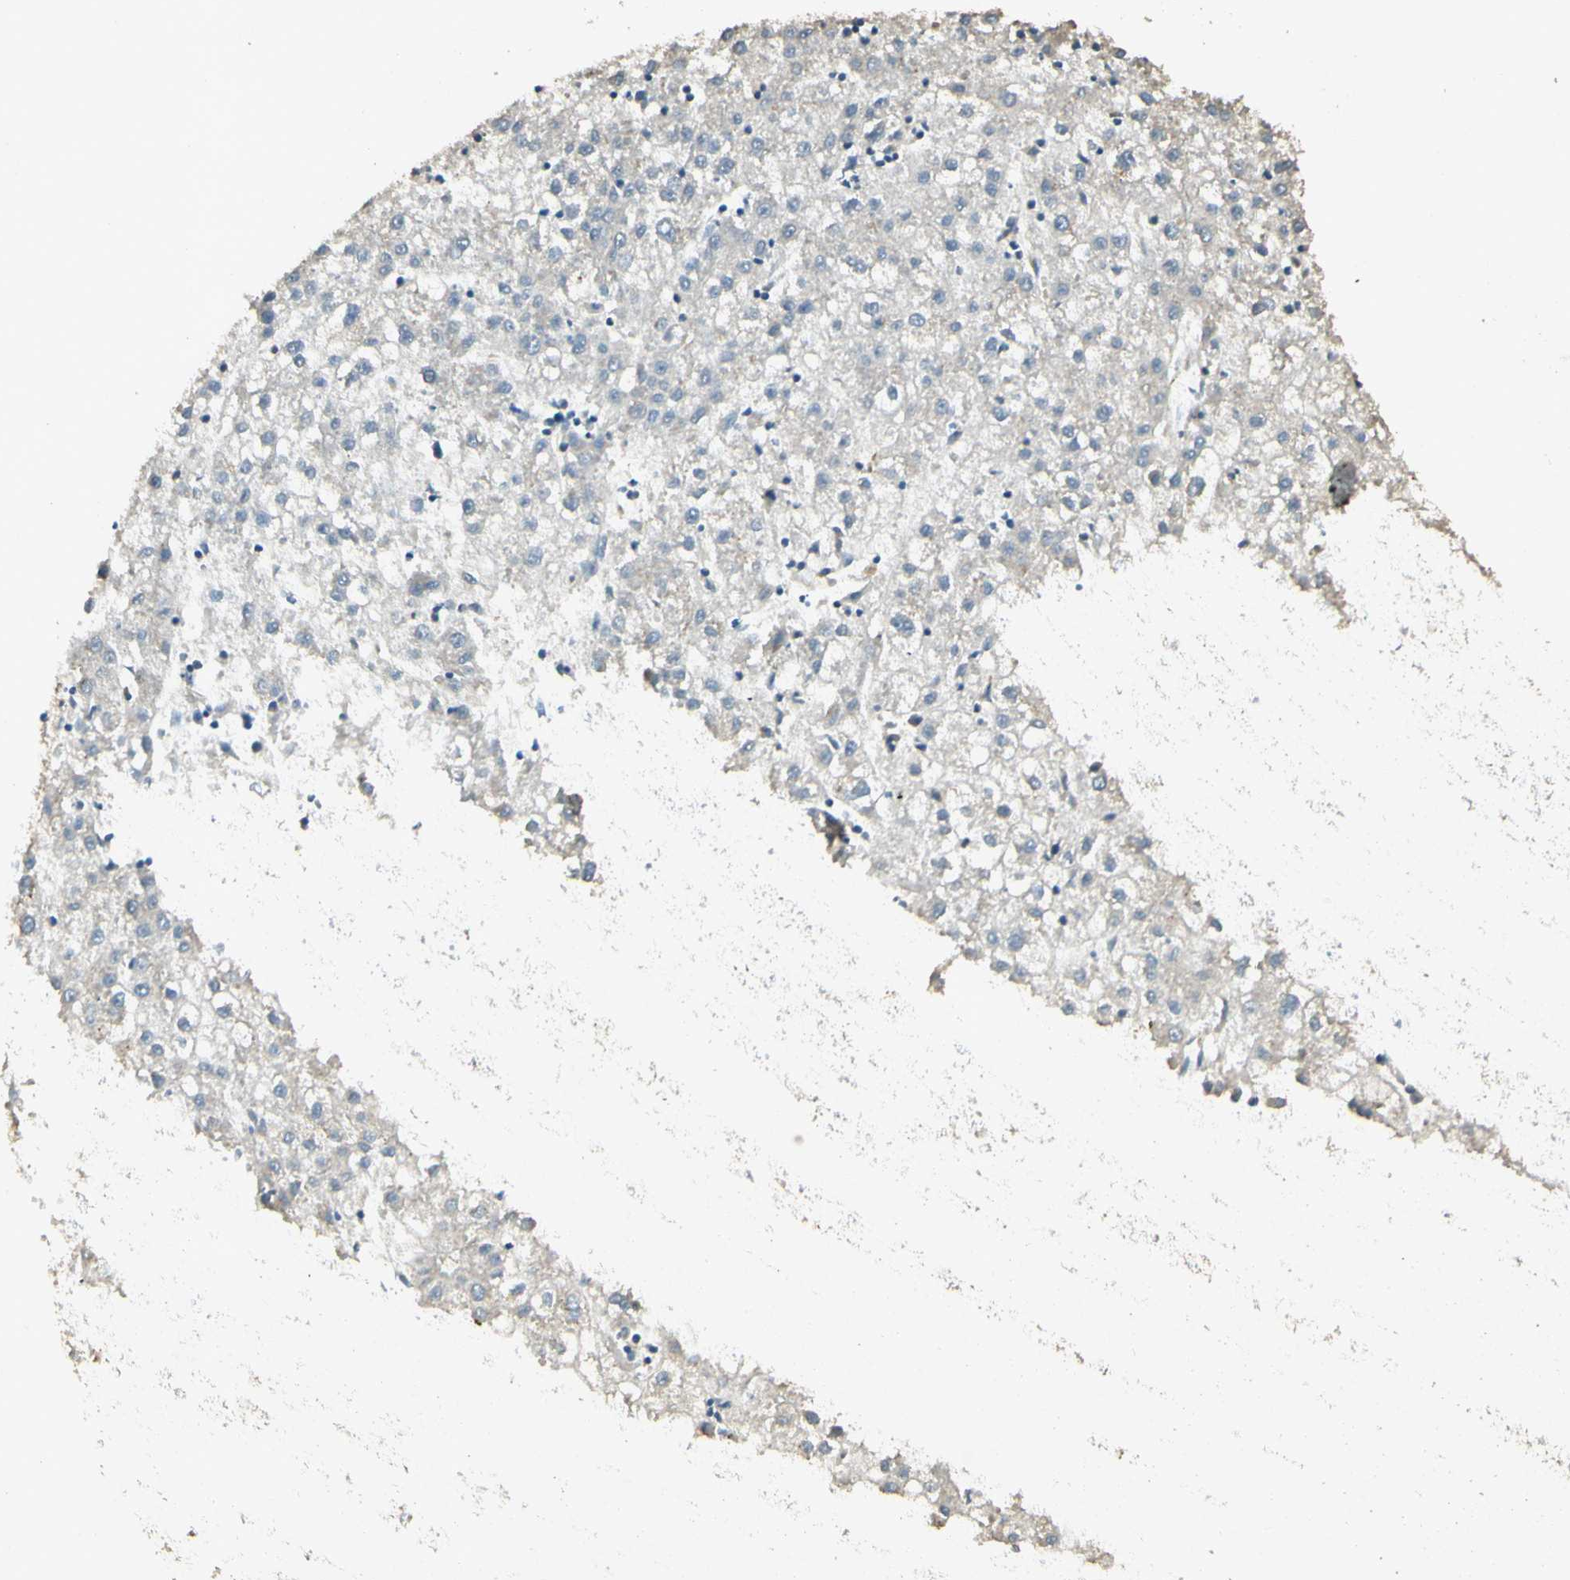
{"staining": {"intensity": "negative", "quantity": "none", "location": "none"}, "tissue": "liver cancer", "cell_type": "Tumor cells", "image_type": "cancer", "snomed": [{"axis": "morphology", "description": "Carcinoma, Hepatocellular, NOS"}, {"axis": "topography", "description": "Liver"}], "caption": "High power microscopy histopathology image of an immunohistochemistry (IHC) micrograph of liver hepatocellular carcinoma, revealing no significant staining in tumor cells.", "gene": "UXS1", "patient": {"sex": "male", "age": 72}}